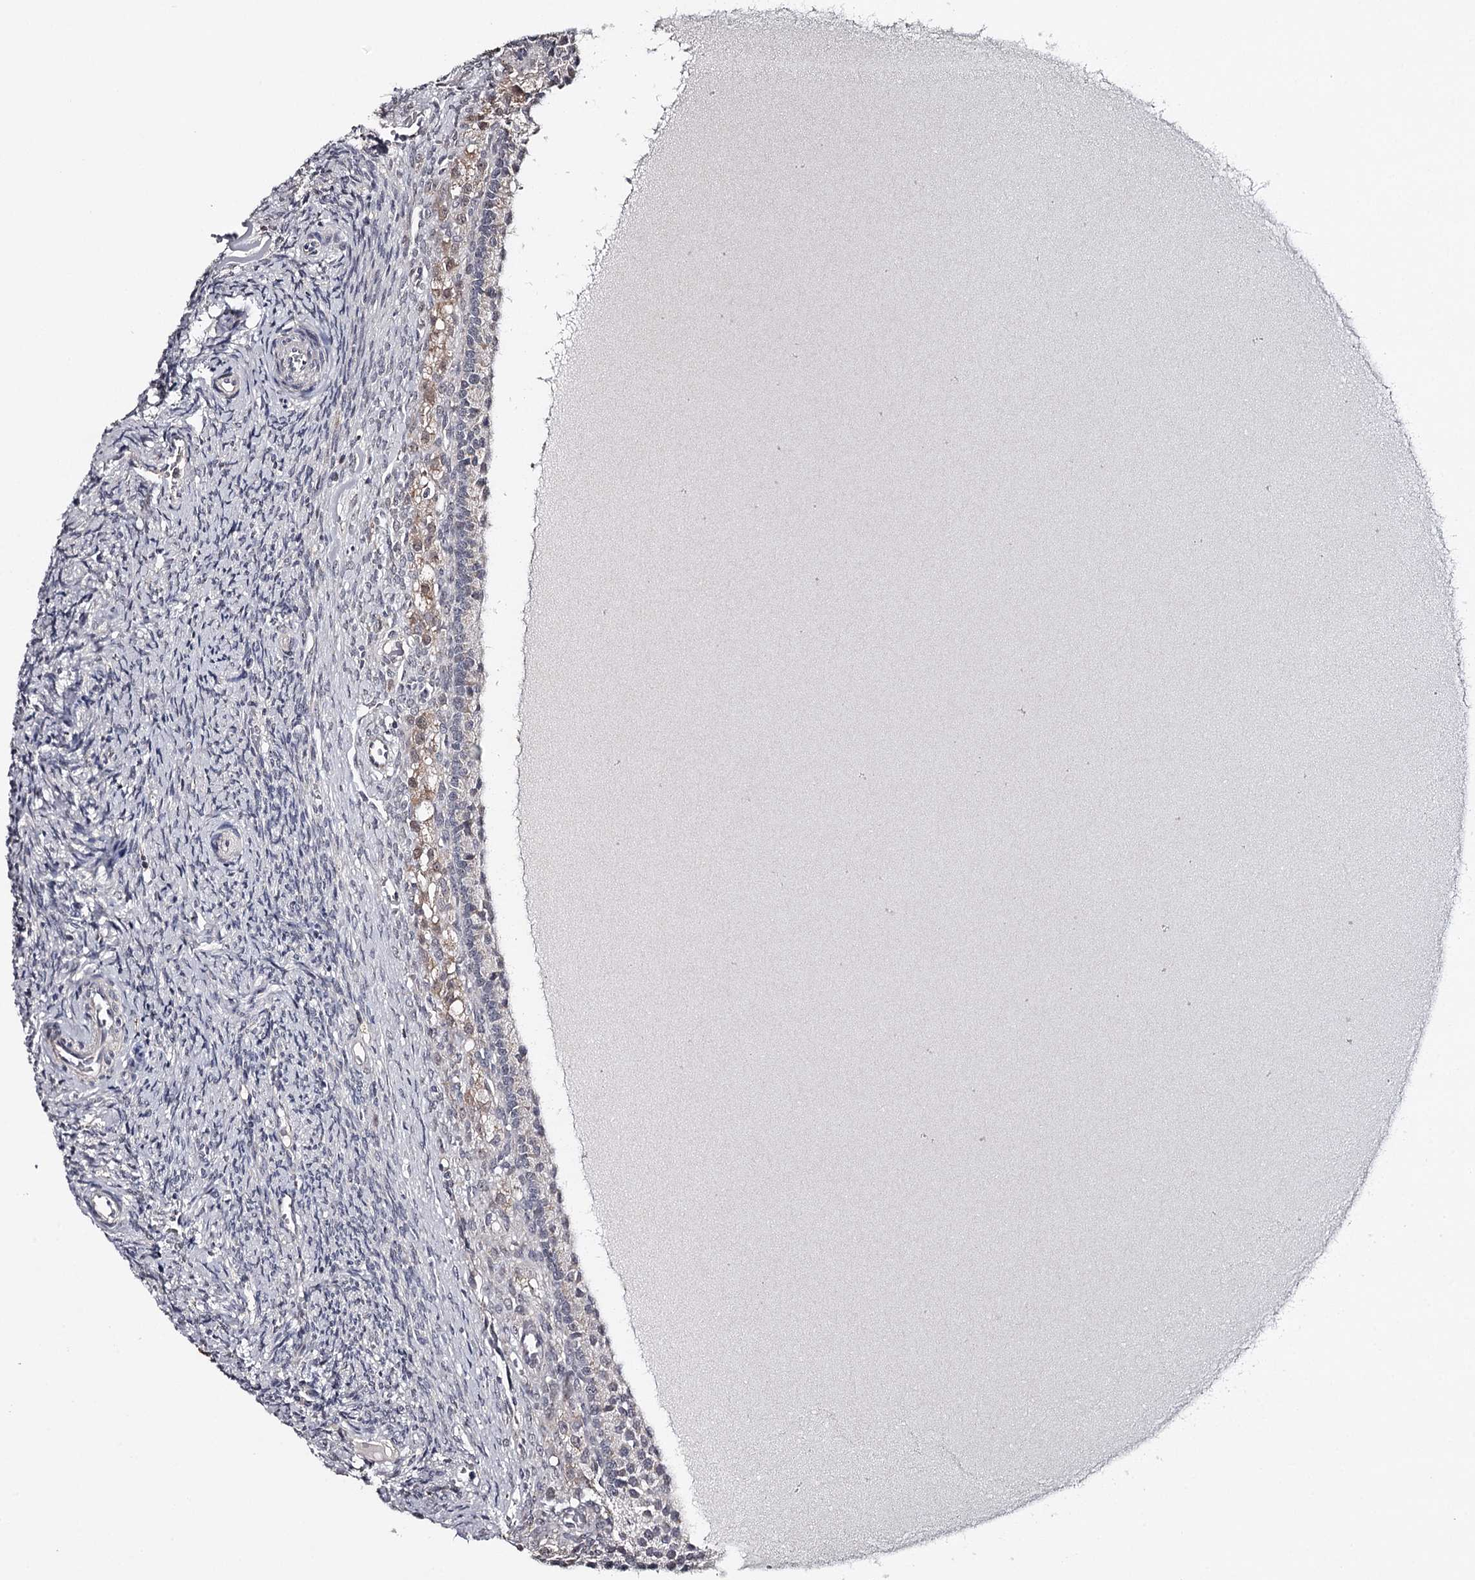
{"staining": {"intensity": "moderate", "quantity": ">75%", "location": "cytoplasmic/membranous"}, "tissue": "ovary", "cell_type": "Follicle cells", "image_type": "normal", "snomed": [{"axis": "morphology", "description": "Normal tissue, NOS"}, {"axis": "topography", "description": "Ovary"}], "caption": "A brown stain labels moderate cytoplasmic/membranous staining of a protein in follicle cells of normal ovary. (DAB (3,3'-diaminobenzidine) IHC with brightfield microscopy, high magnification).", "gene": "GTSF1", "patient": {"sex": "female", "age": 41}}